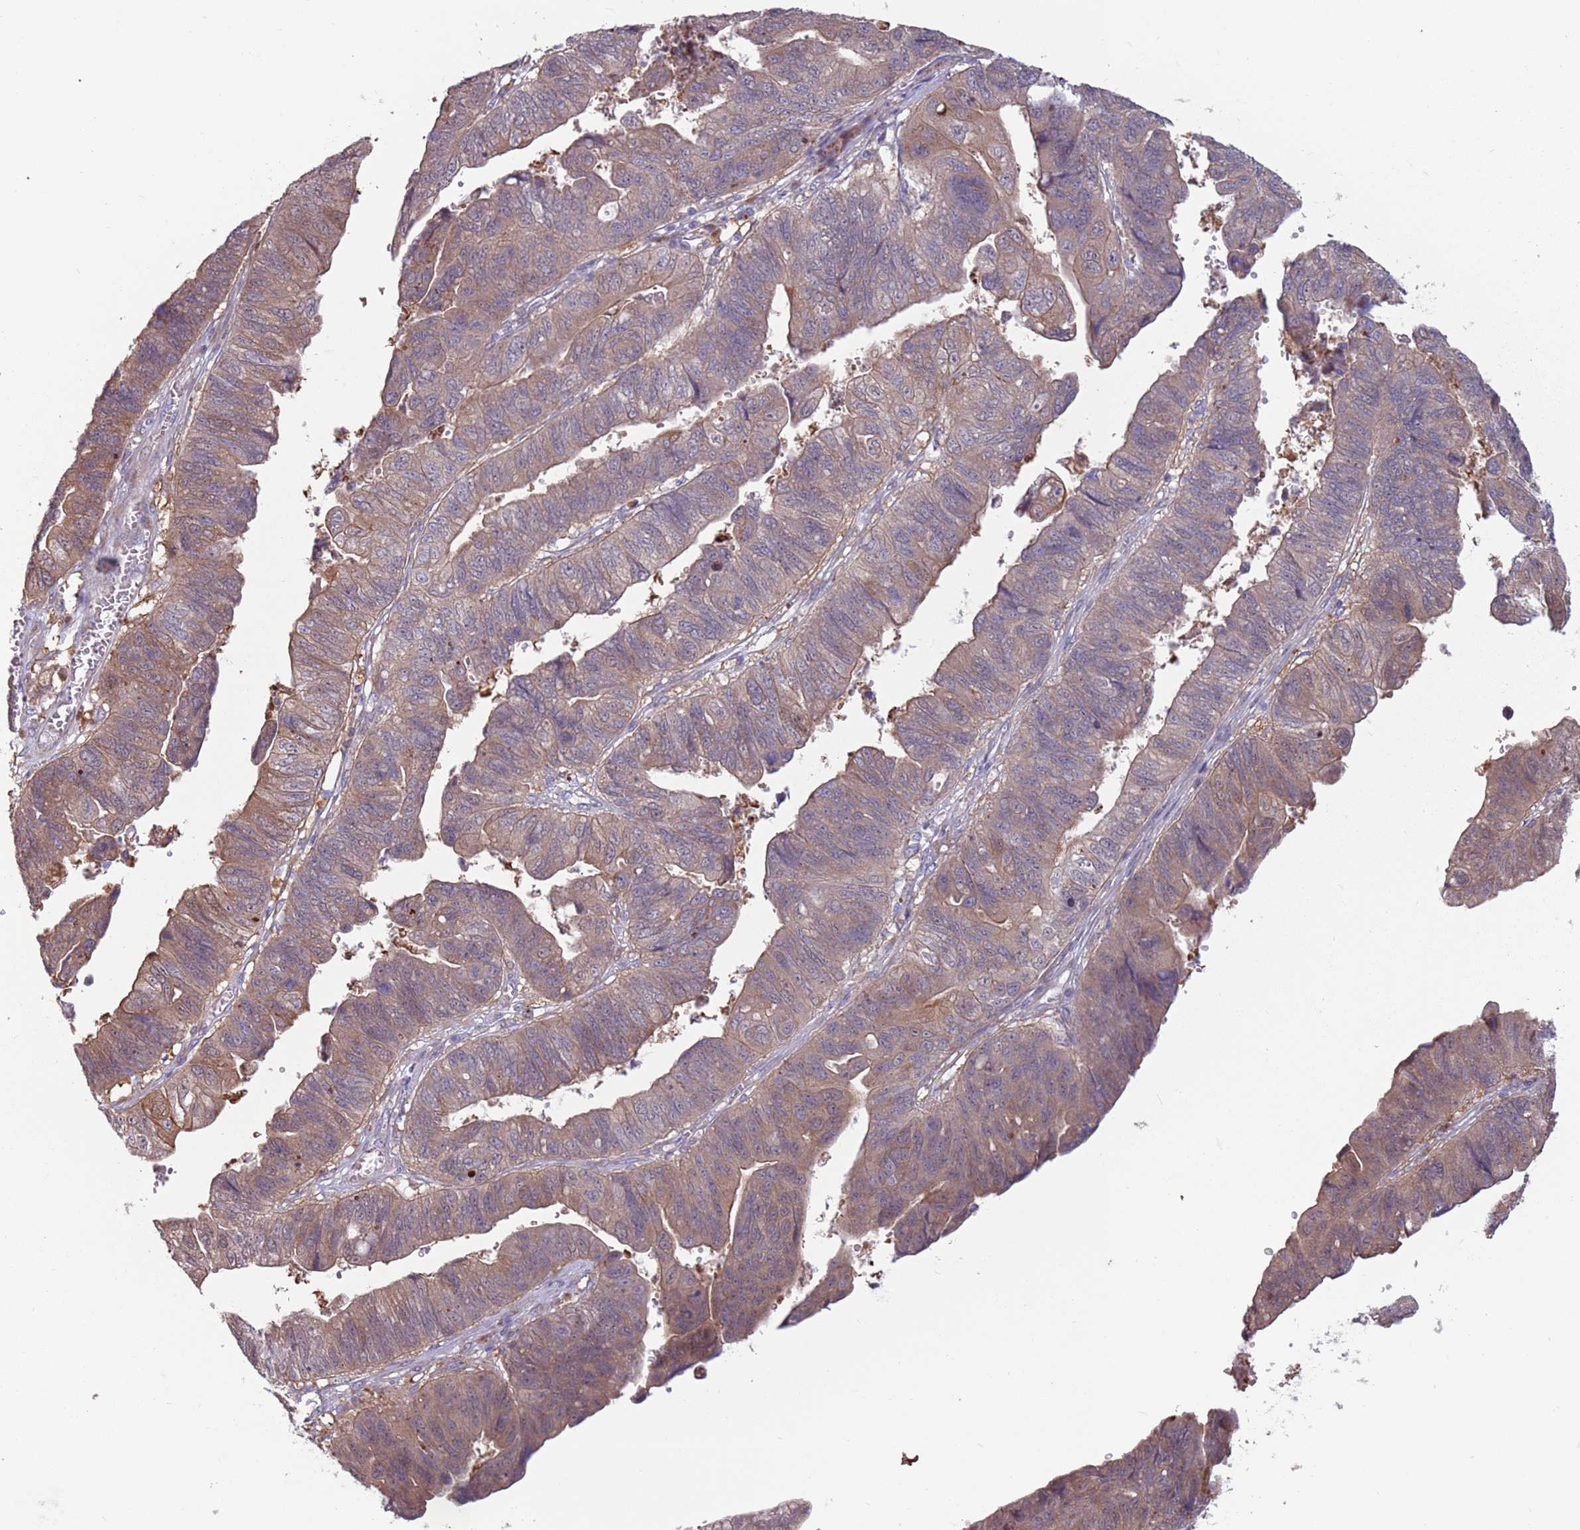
{"staining": {"intensity": "weak", "quantity": ">75%", "location": "cytoplasmic/membranous"}, "tissue": "stomach cancer", "cell_type": "Tumor cells", "image_type": "cancer", "snomed": [{"axis": "morphology", "description": "Adenocarcinoma, NOS"}, {"axis": "topography", "description": "Stomach"}], "caption": "Immunohistochemistry image of neoplastic tissue: adenocarcinoma (stomach) stained using immunohistochemistry demonstrates low levels of weak protein expression localized specifically in the cytoplasmic/membranous of tumor cells, appearing as a cytoplasmic/membranous brown color.", "gene": "CCDC150", "patient": {"sex": "male", "age": 59}}